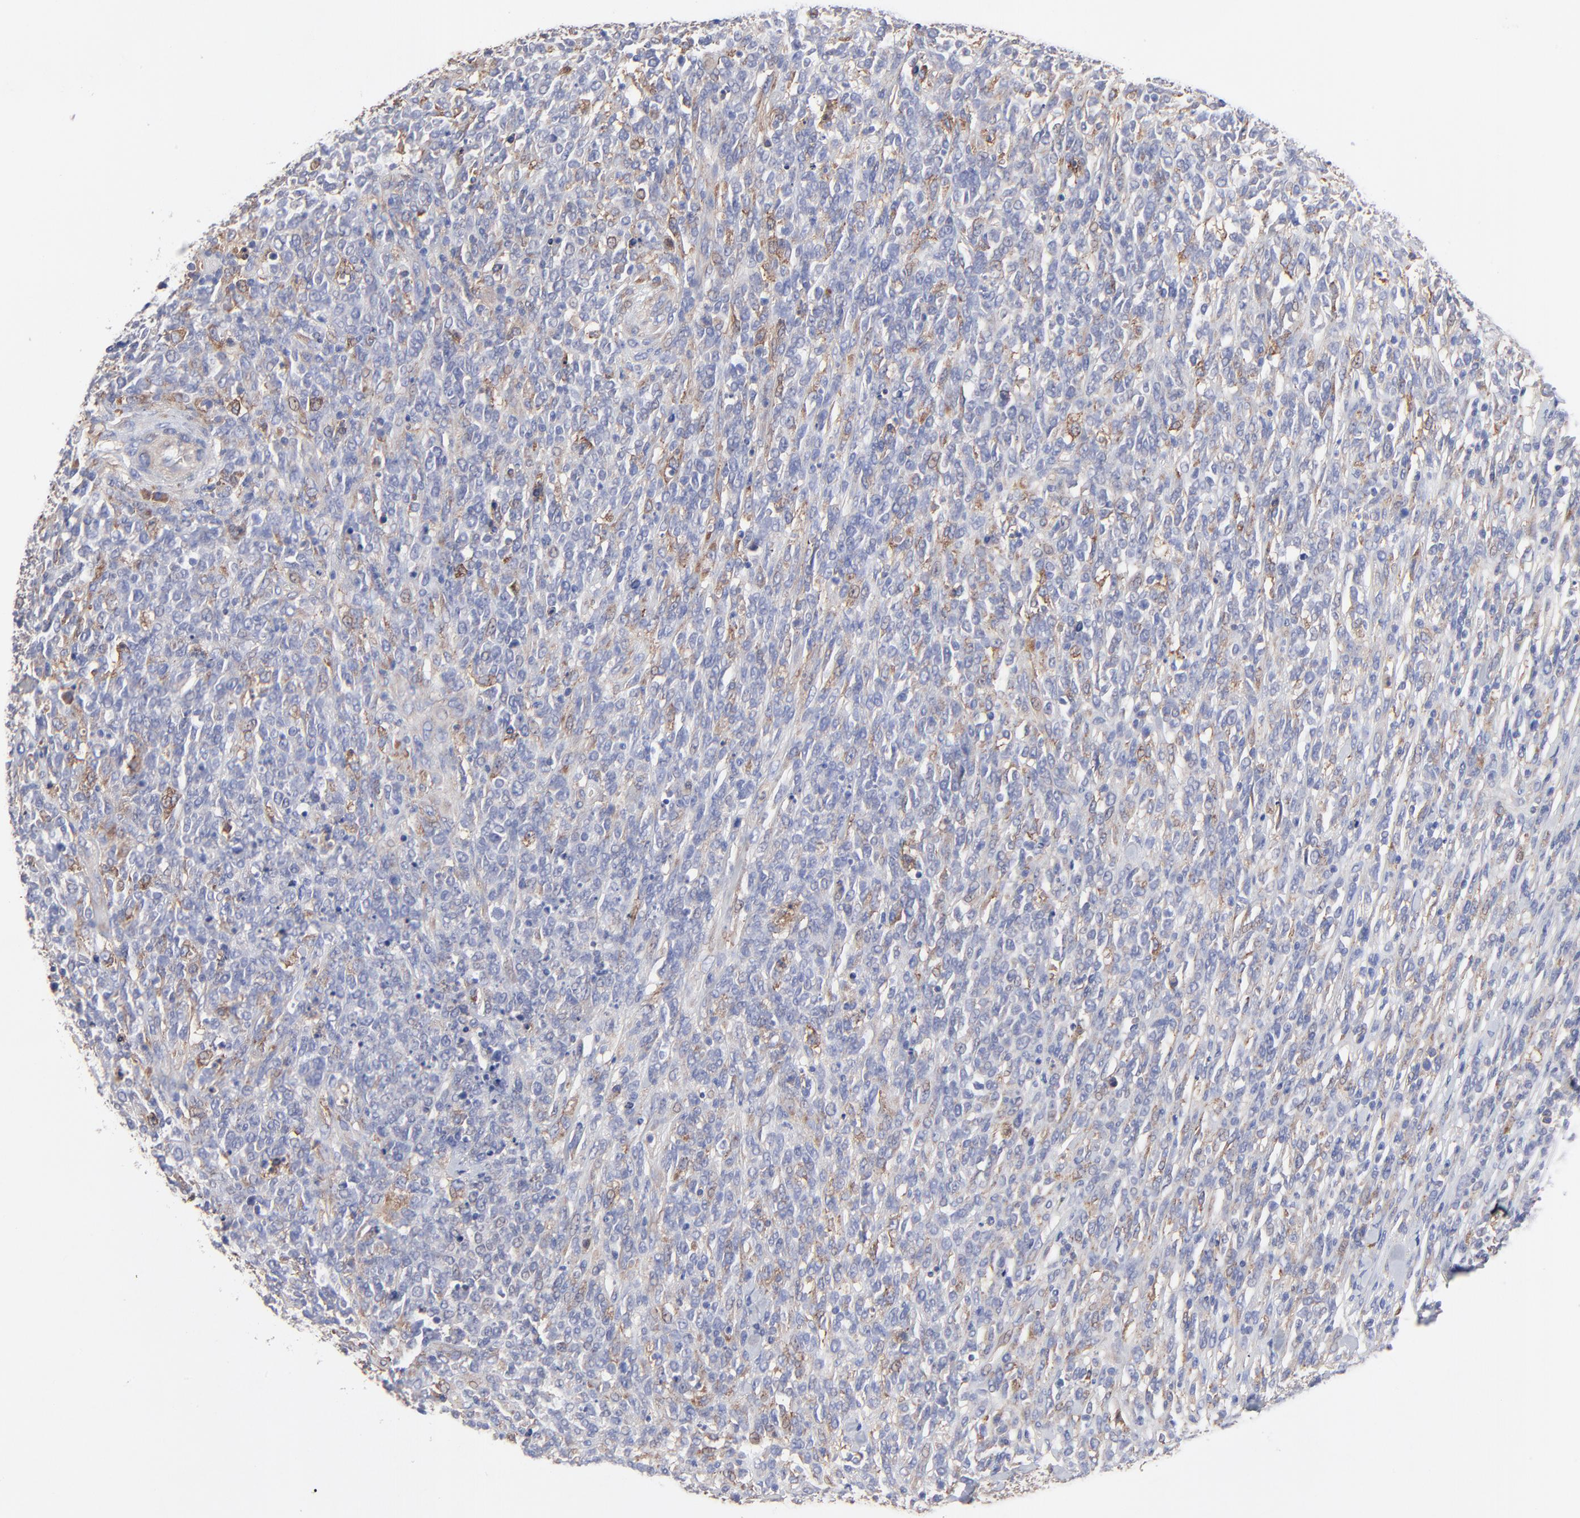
{"staining": {"intensity": "moderate", "quantity": "<25%", "location": "cytoplasmic/membranous"}, "tissue": "lymphoma", "cell_type": "Tumor cells", "image_type": "cancer", "snomed": [{"axis": "morphology", "description": "Malignant lymphoma, non-Hodgkin's type, High grade"}, {"axis": "topography", "description": "Lymph node"}], "caption": "Protein staining demonstrates moderate cytoplasmic/membranous expression in approximately <25% of tumor cells in malignant lymphoma, non-Hodgkin's type (high-grade).", "gene": "PPFIBP2", "patient": {"sex": "female", "age": 73}}